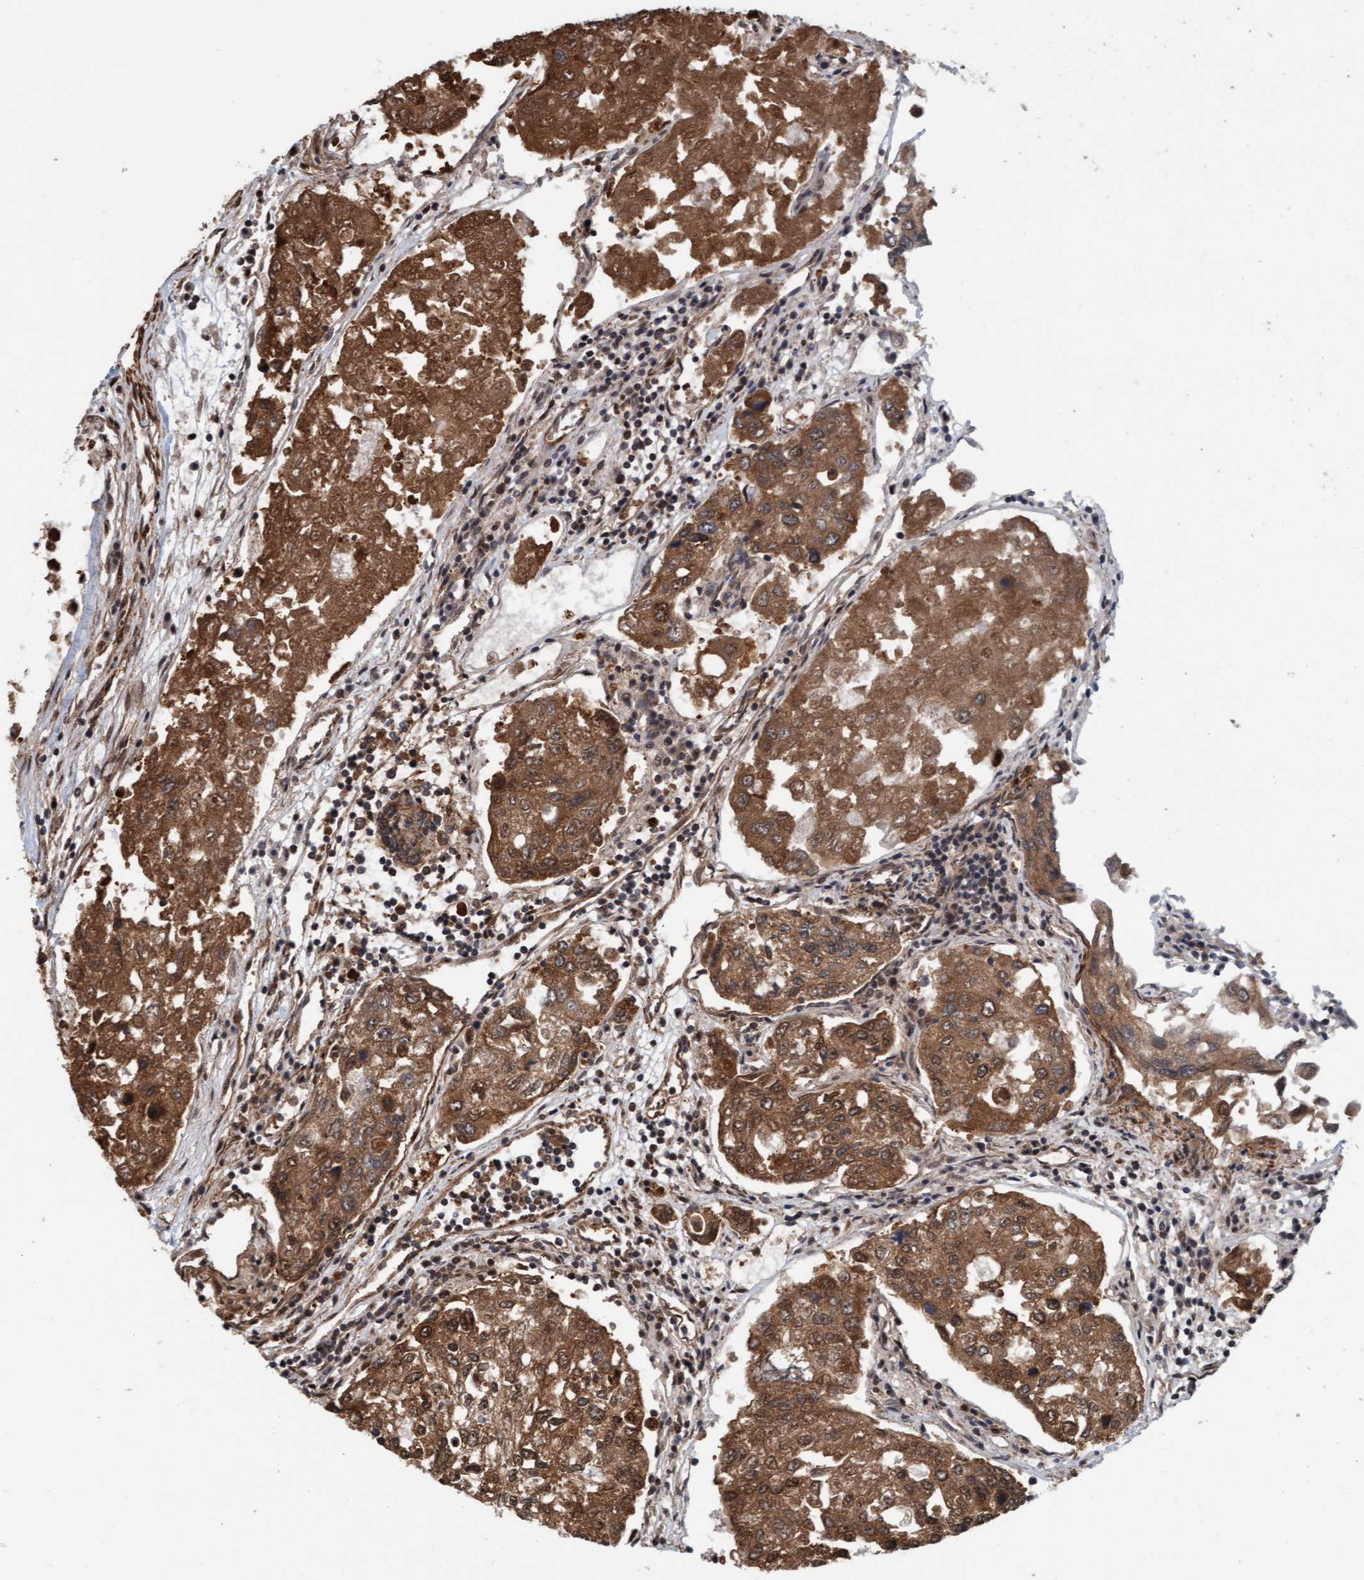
{"staining": {"intensity": "strong", "quantity": ">75%", "location": "cytoplasmic/membranous"}, "tissue": "urothelial cancer", "cell_type": "Tumor cells", "image_type": "cancer", "snomed": [{"axis": "morphology", "description": "Urothelial carcinoma, High grade"}, {"axis": "topography", "description": "Lymph node"}, {"axis": "topography", "description": "Urinary bladder"}], "caption": "The immunohistochemical stain labels strong cytoplasmic/membranous positivity in tumor cells of urothelial cancer tissue. The protein of interest is stained brown, and the nuclei are stained in blue (DAB (3,3'-diaminobenzidine) IHC with brightfield microscopy, high magnification).", "gene": "STXBP4", "patient": {"sex": "male", "age": 51}}